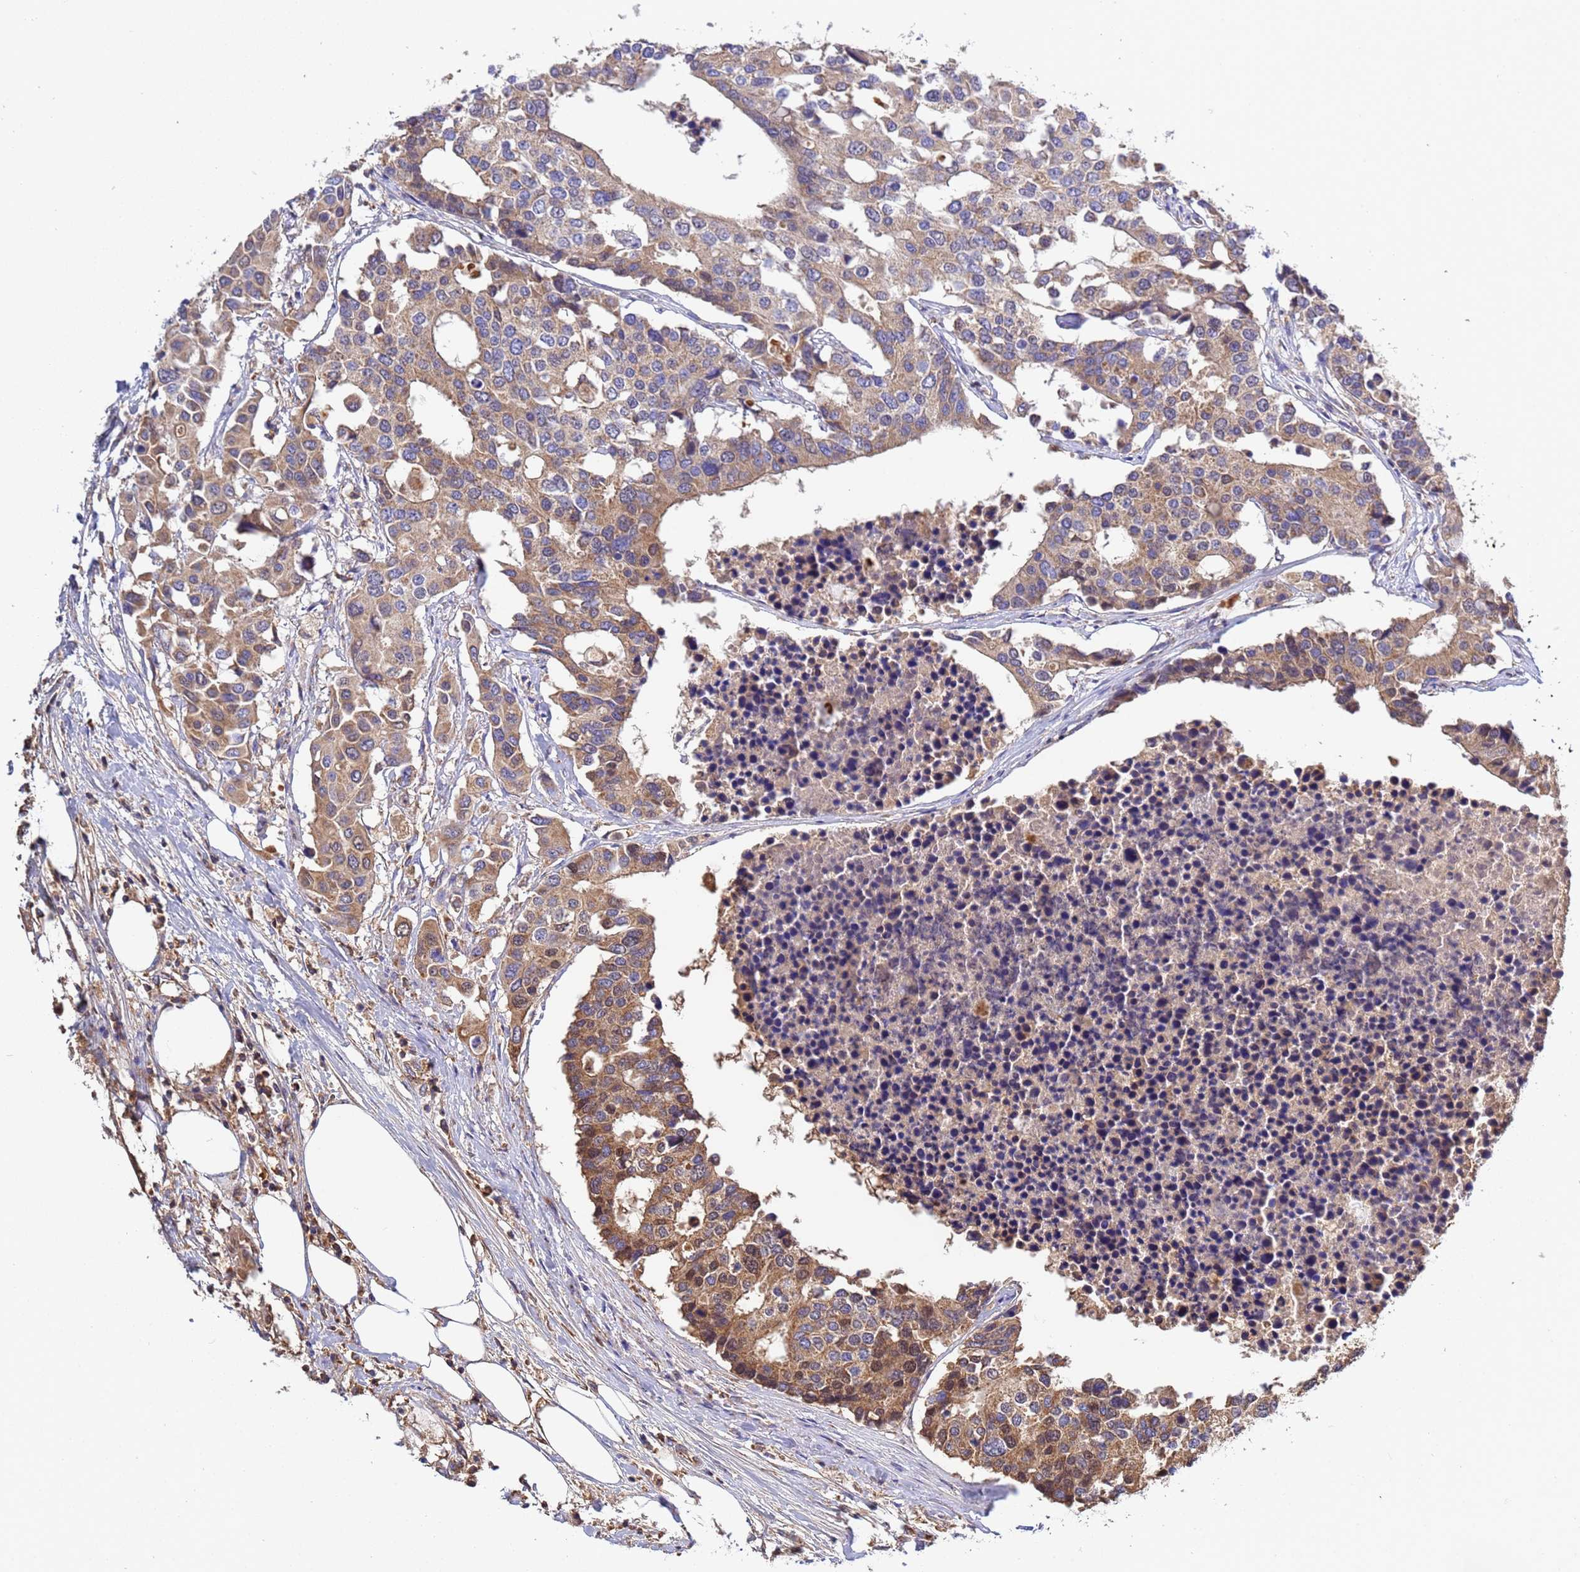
{"staining": {"intensity": "moderate", "quantity": ">75%", "location": "cytoplasmic/membranous"}, "tissue": "colorectal cancer", "cell_type": "Tumor cells", "image_type": "cancer", "snomed": [{"axis": "morphology", "description": "Adenocarcinoma, NOS"}, {"axis": "topography", "description": "Colon"}], "caption": "Immunohistochemistry (IHC) image of adenocarcinoma (colorectal) stained for a protein (brown), which exhibits medium levels of moderate cytoplasmic/membranous staining in about >75% of tumor cells.", "gene": "GLUD1", "patient": {"sex": "male", "age": 77}}